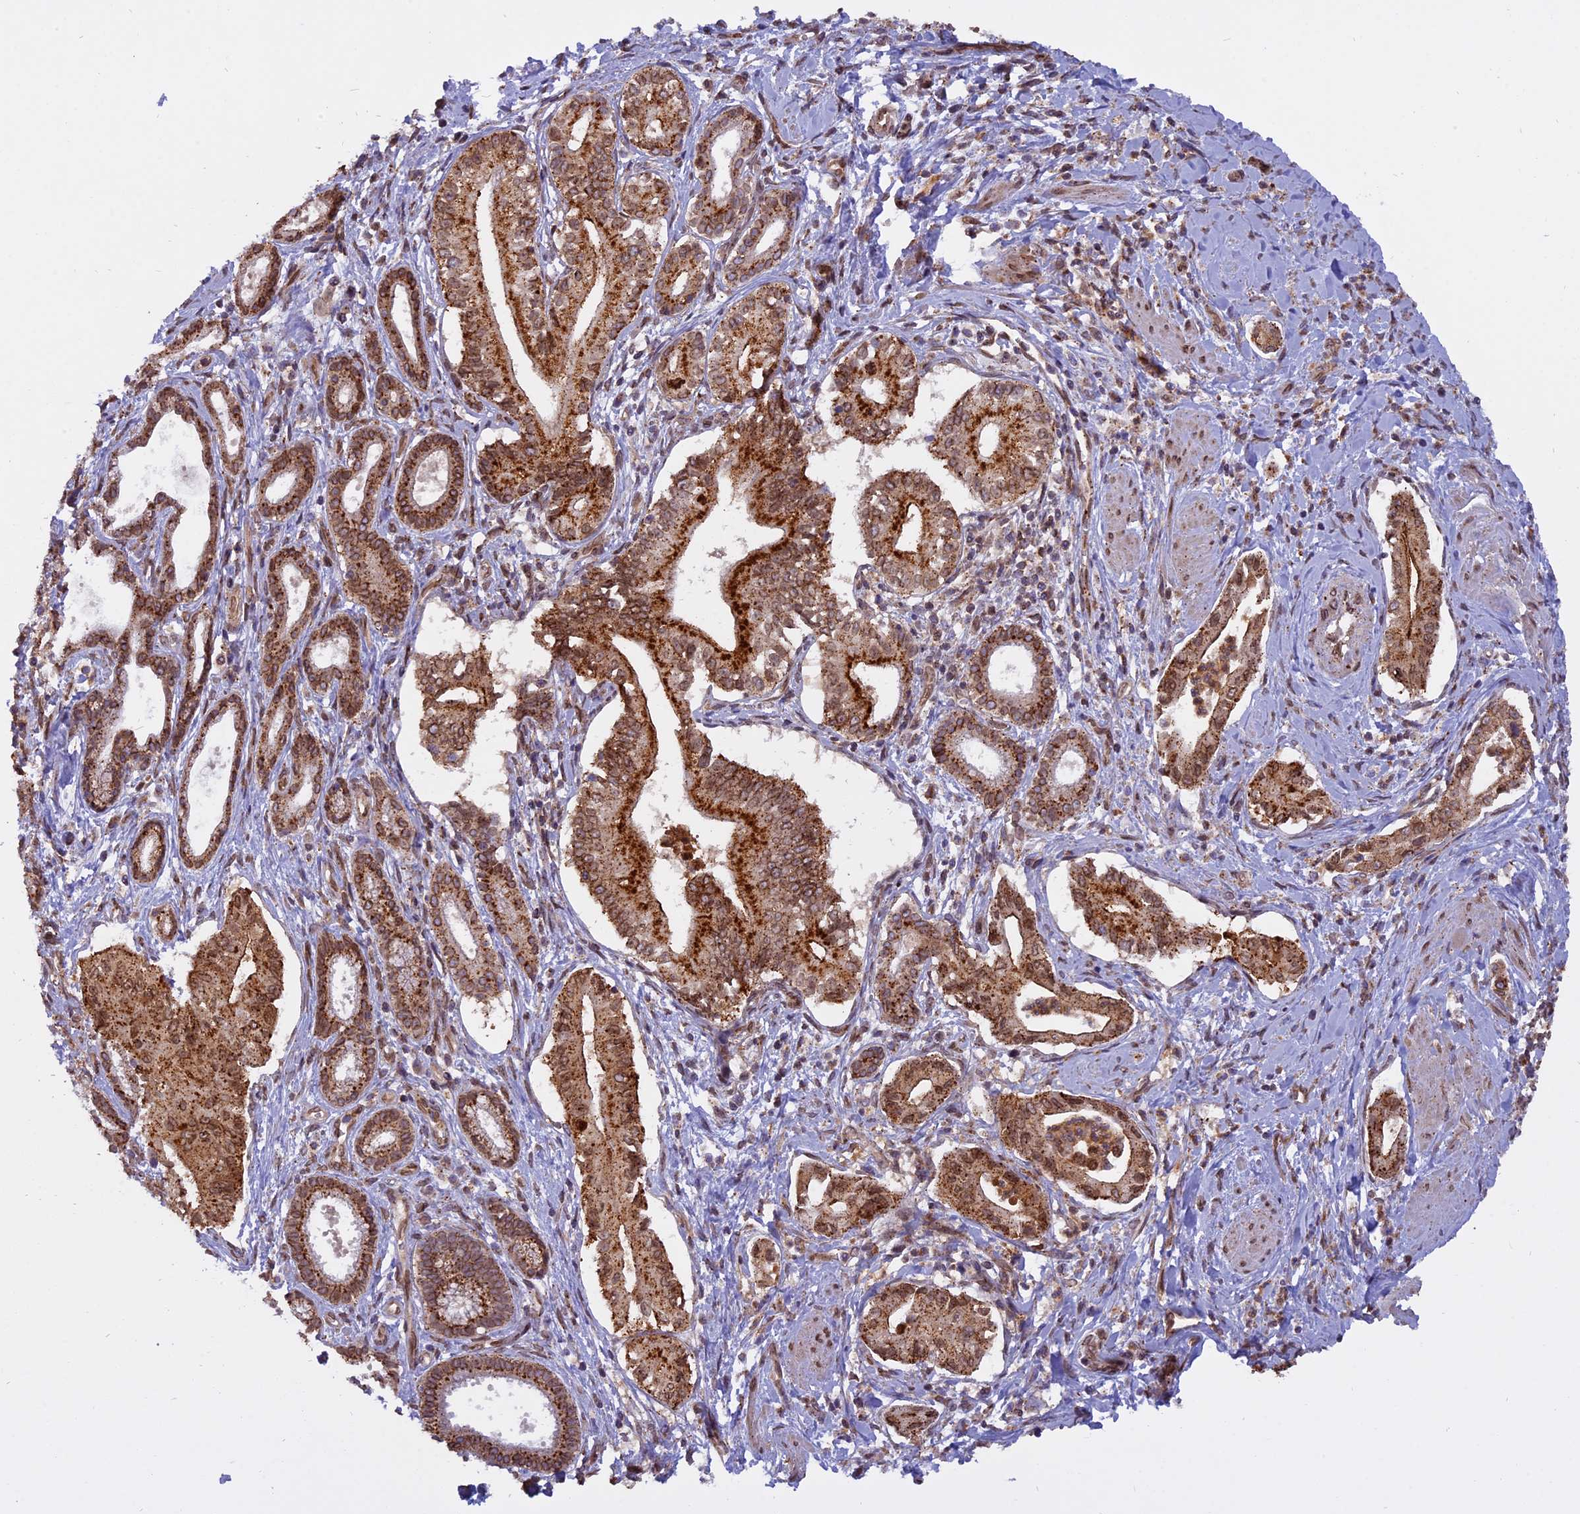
{"staining": {"intensity": "strong", "quantity": ">75%", "location": "cytoplasmic/membranous"}, "tissue": "pancreatic cancer", "cell_type": "Tumor cells", "image_type": "cancer", "snomed": [{"axis": "morphology", "description": "Adenocarcinoma, NOS"}, {"axis": "topography", "description": "Pancreas"}], "caption": "IHC (DAB (3,3'-diaminobenzidine)) staining of human pancreatic cancer (adenocarcinoma) demonstrates strong cytoplasmic/membranous protein expression in approximately >75% of tumor cells. The protein is stained brown, and the nuclei are stained in blue (DAB IHC with brightfield microscopy, high magnification).", "gene": "CHMP2A", "patient": {"sex": "male", "age": 78}}